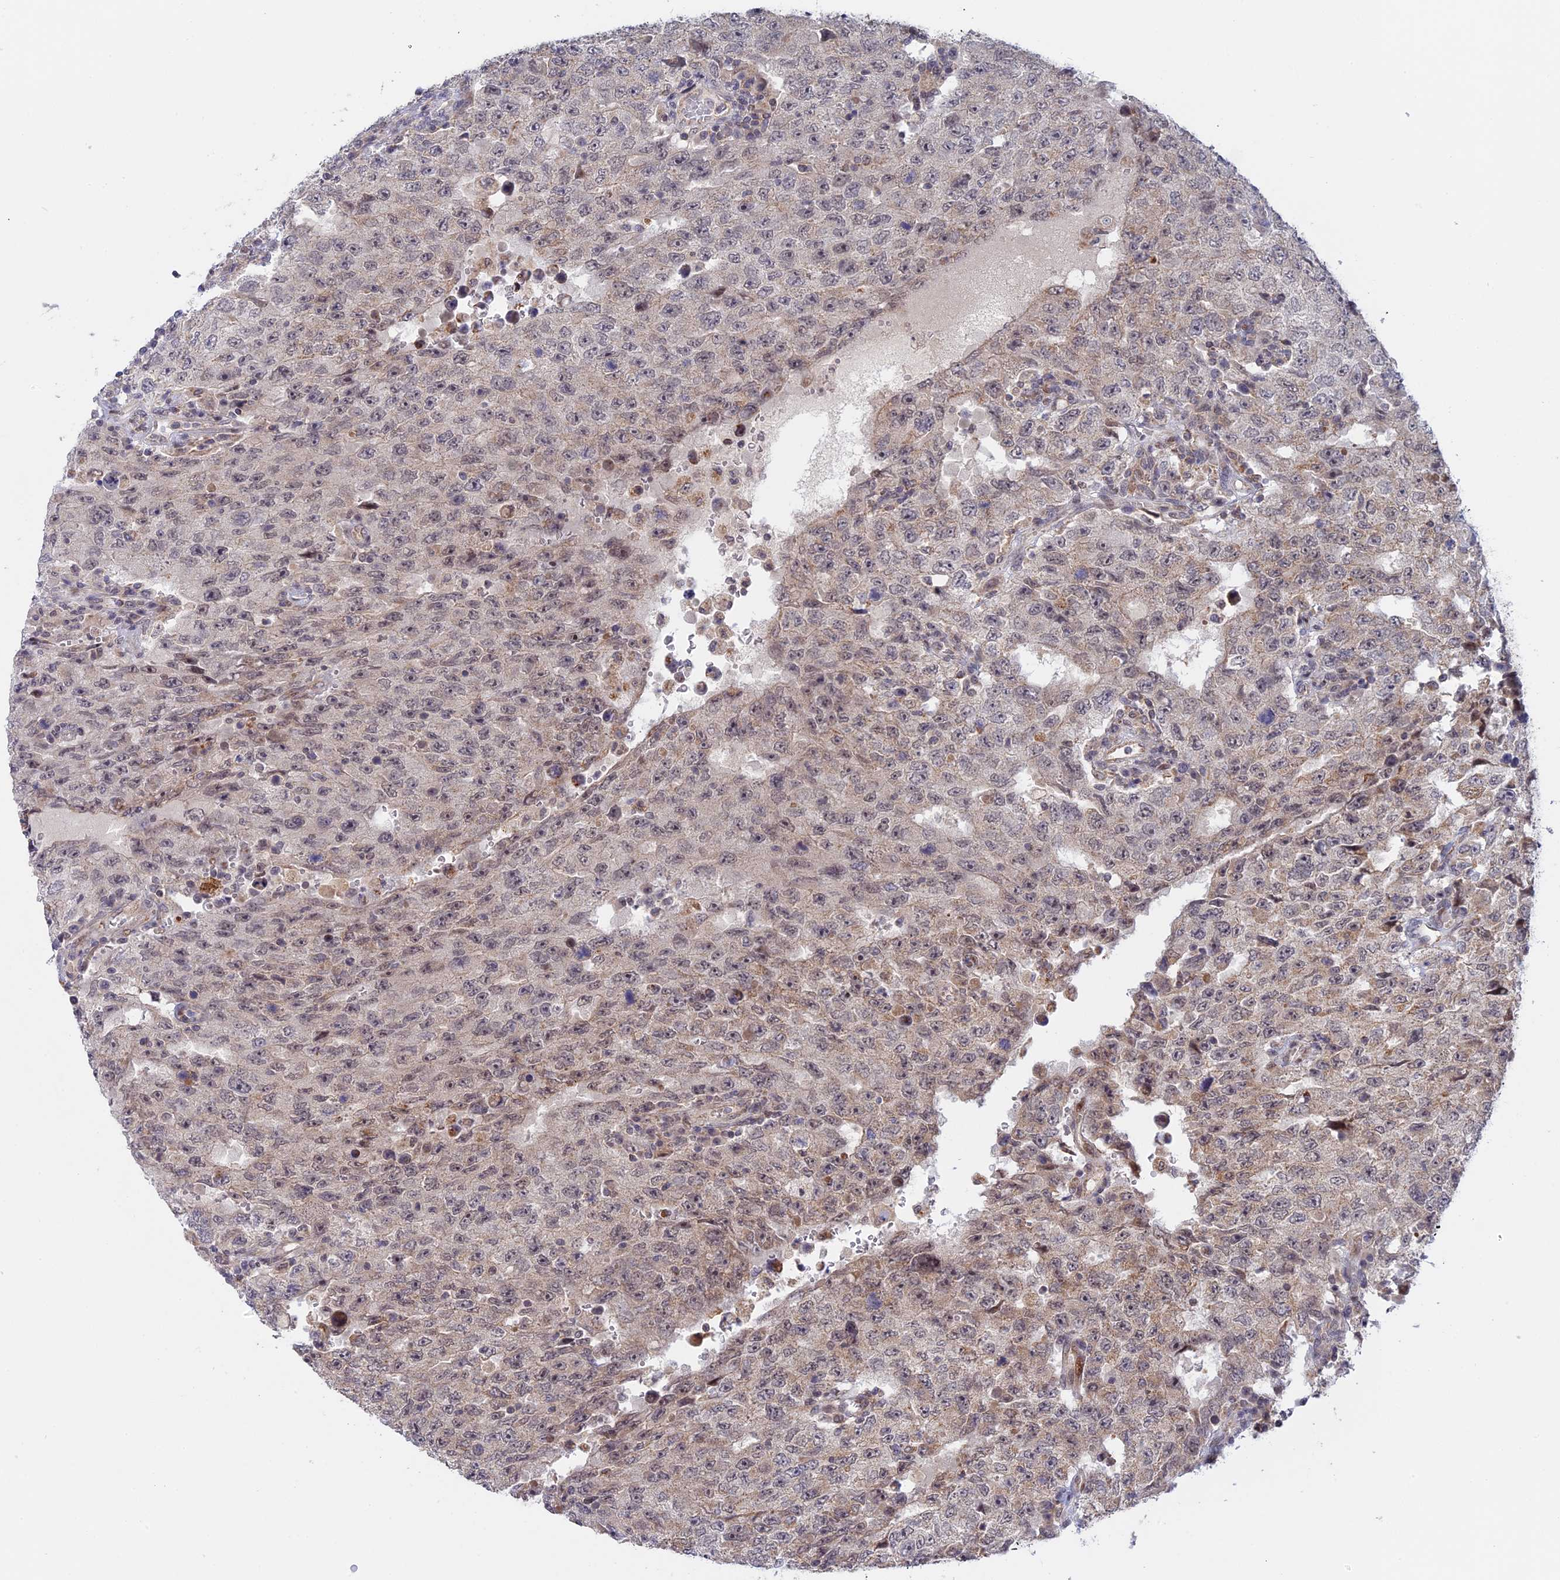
{"staining": {"intensity": "weak", "quantity": "<25%", "location": "cytoplasmic/membranous,nuclear"}, "tissue": "testis cancer", "cell_type": "Tumor cells", "image_type": "cancer", "snomed": [{"axis": "morphology", "description": "Carcinoma, Embryonal, NOS"}, {"axis": "topography", "description": "Testis"}], "caption": "A high-resolution photomicrograph shows immunohistochemistry (IHC) staining of embryonal carcinoma (testis), which displays no significant positivity in tumor cells.", "gene": "GSKIP", "patient": {"sex": "male", "age": 26}}